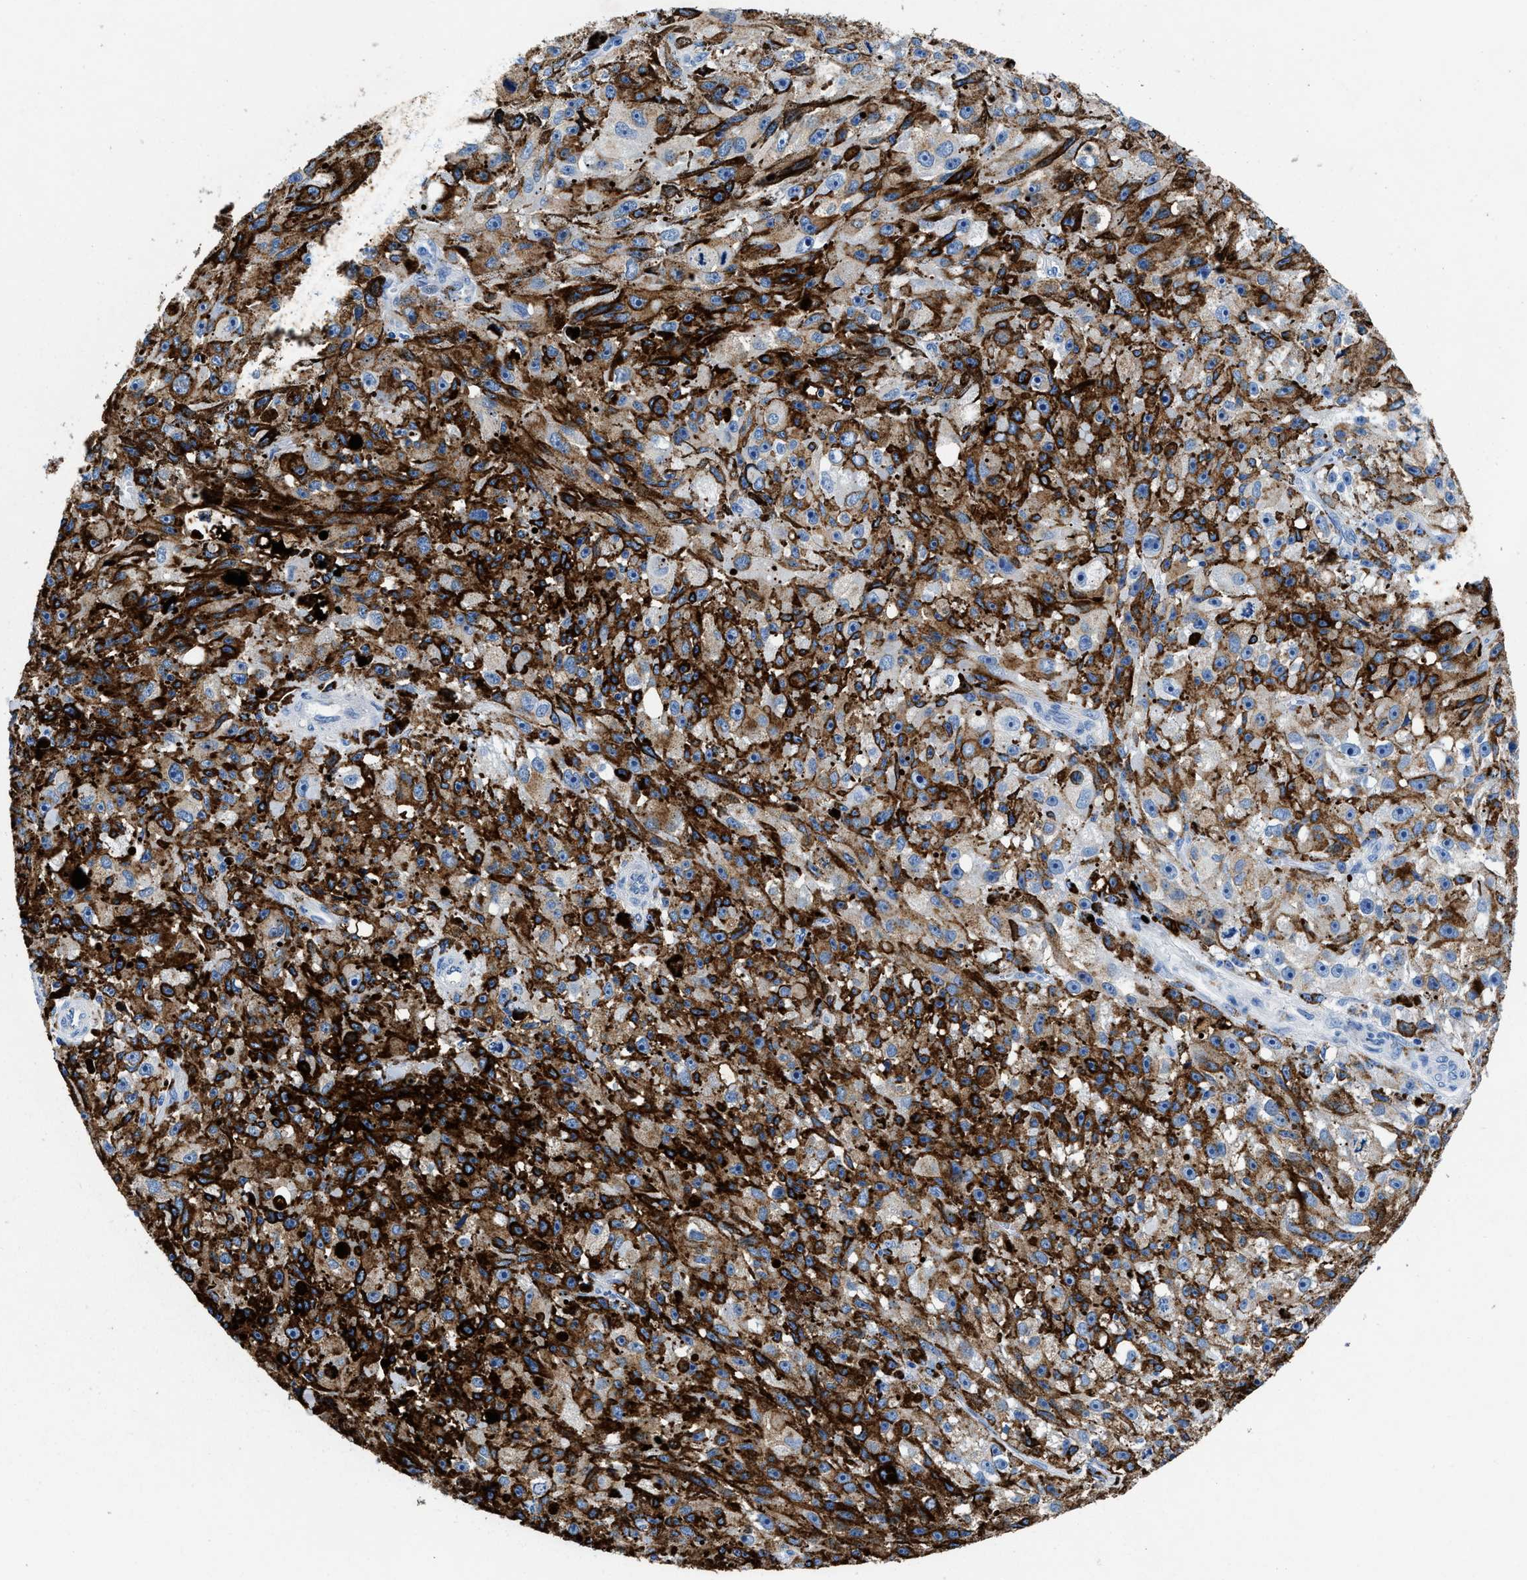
{"staining": {"intensity": "weak", "quantity": "<25%", "location": "cytoplasmic/membranous"}, "tissue": "melanoma", "cell_type": "Tumor cells", "image_type": "cancer", "snomed": [{"axis": "morphology", "description": "Malignant melanoma, NOS"}, {"axis": "topography", "description": "Skin"}], "caption": "Tumor cells show no significant protein expression in melanoma.", "gene": "OR14K1", "patient": {"sex": "female", "age": 104}}